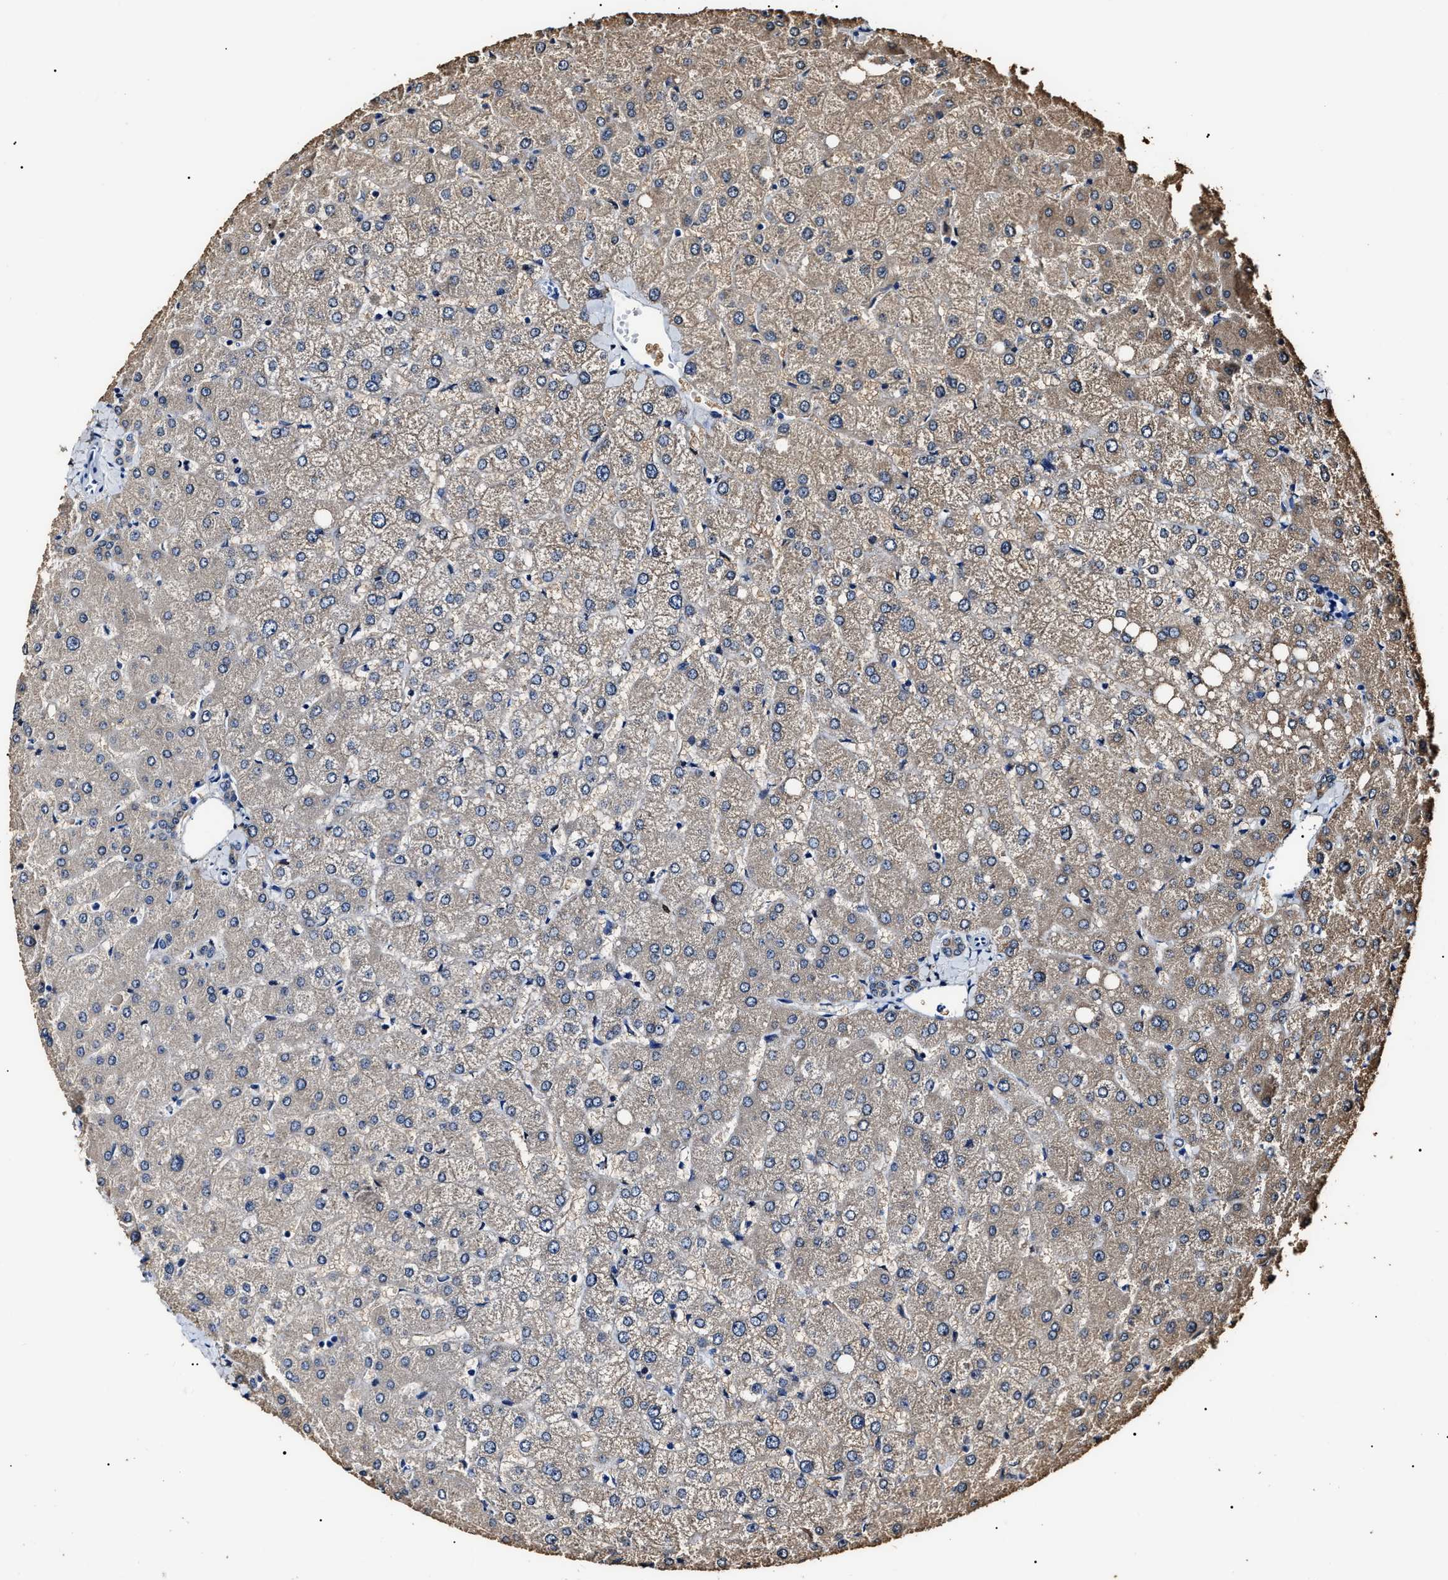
{"staining": {"intensity": "weak", "quantity": "<25%", "location": "cytoplasmic/membranous"}, "tissue": "liver", "cell_type": "Cholangiocytes", "image_type": "normal", "snomed": [{"axis": "morphology", "description": "Normal tissue, NOS"}, {"axis": "topography", "description": "Liver"}], "caption": "A high-resolution micrograph shows immunohistochemistry (IHC) staining of normal liver, which reveals no significant expression in cholangiocytes. (Immunohistochemistry, brightfield microscopy, high magnification).", "gene": "ALDH1A1", "patient": {"sex": "female", "age": 54}}